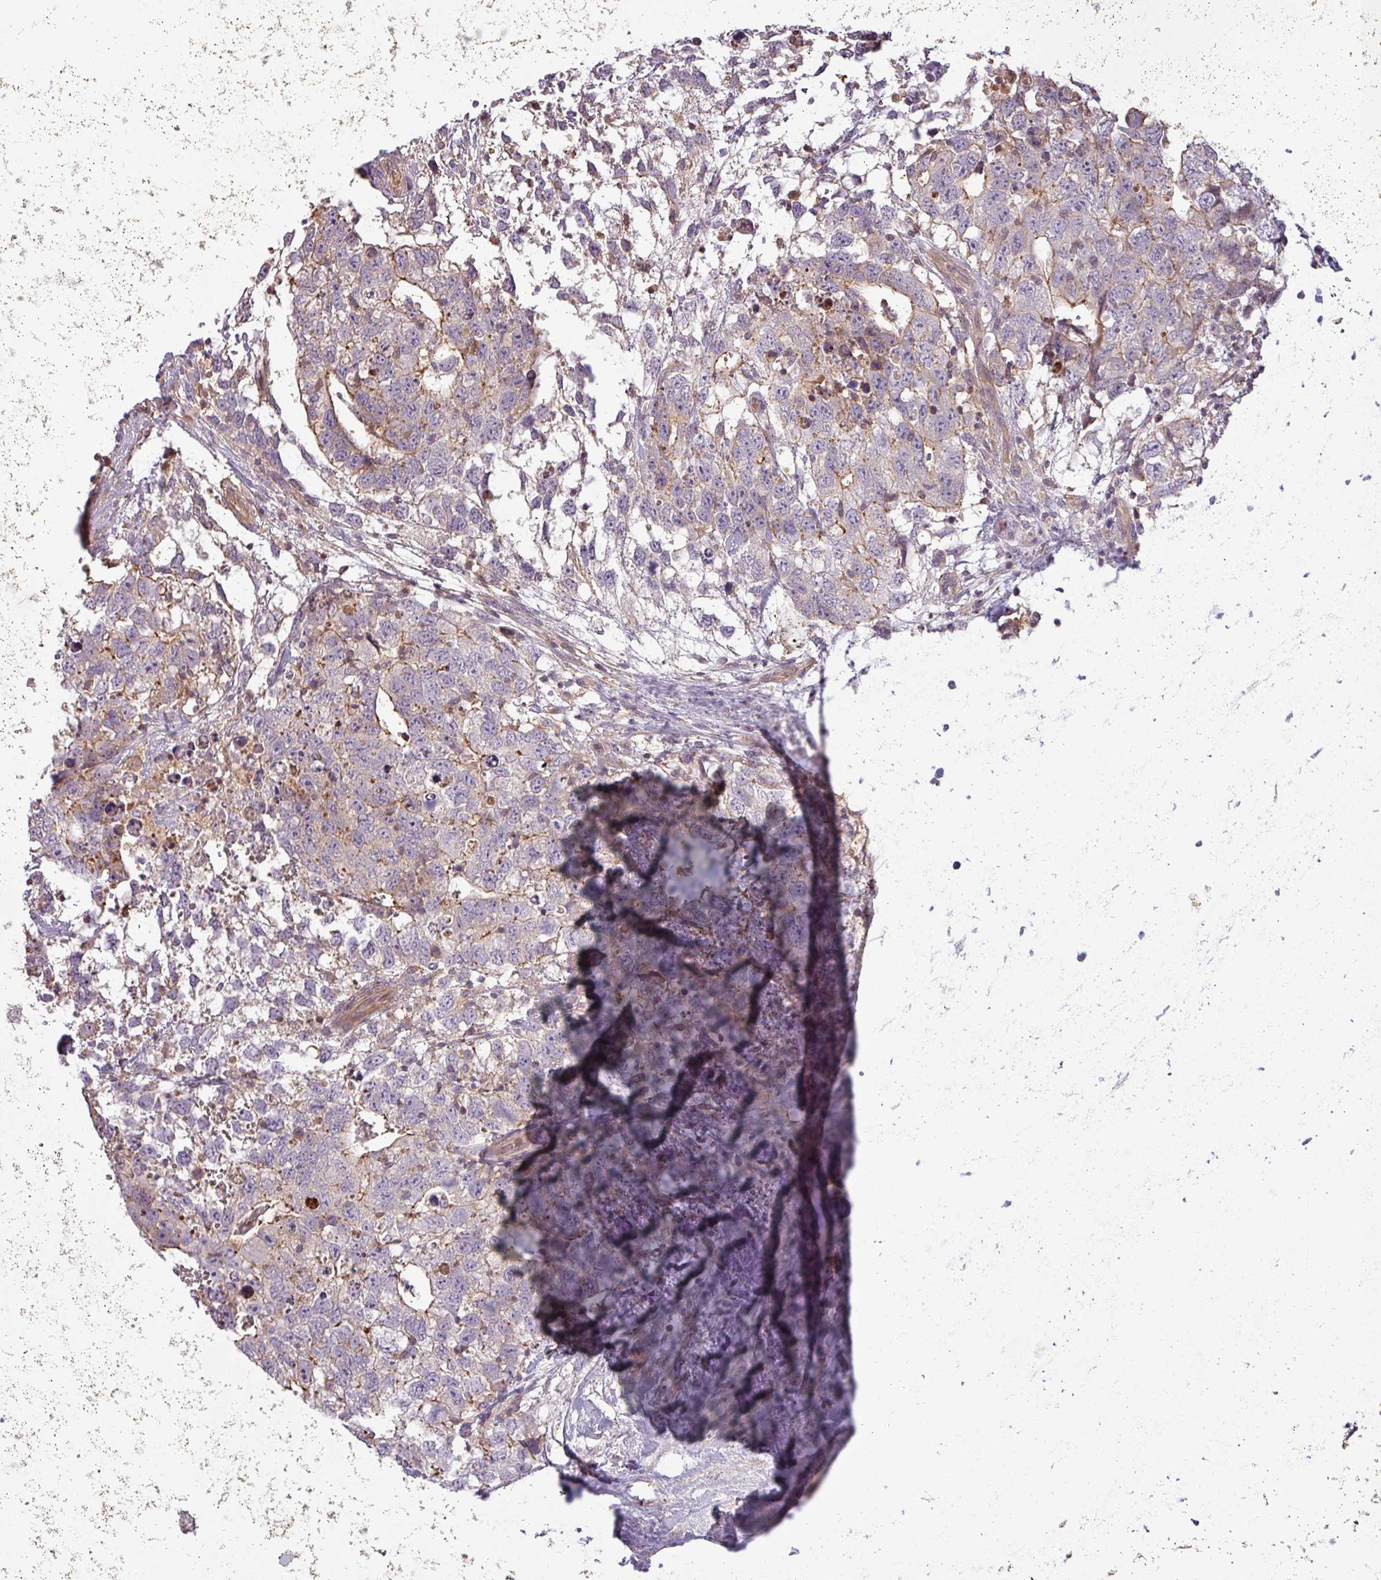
{"staining": {"intensity": "moderate", "quantity": "<25%", "location": "cytoplasmic/membranous"}, "tissue": "testis cancer", "cell_type": "Tumor cells", "image_type": "cancer", "snomed": [{"axis": "morphology", "description": "Seminoma, NOS"}, {"axis": "morphology", "description": "Carcinoma, Embryonal, NOS"}, {"axis": "topography", "description": "Testis"}], "caption": "IHC staining of testis cancer, which displays low levels of moderate cytoplasmic/membranous staining in approximately <25% of tumor cells indicating moderate cytoplasmic/membranous protein staining. The staining was performed using DAB (3,3'-diaminobenzidine) (brown) for protein detection and nuclei were counterstained in hematoxylin (blue).", "gene": "ZNF835", "patient": {"sex": "male", "age": 29}}